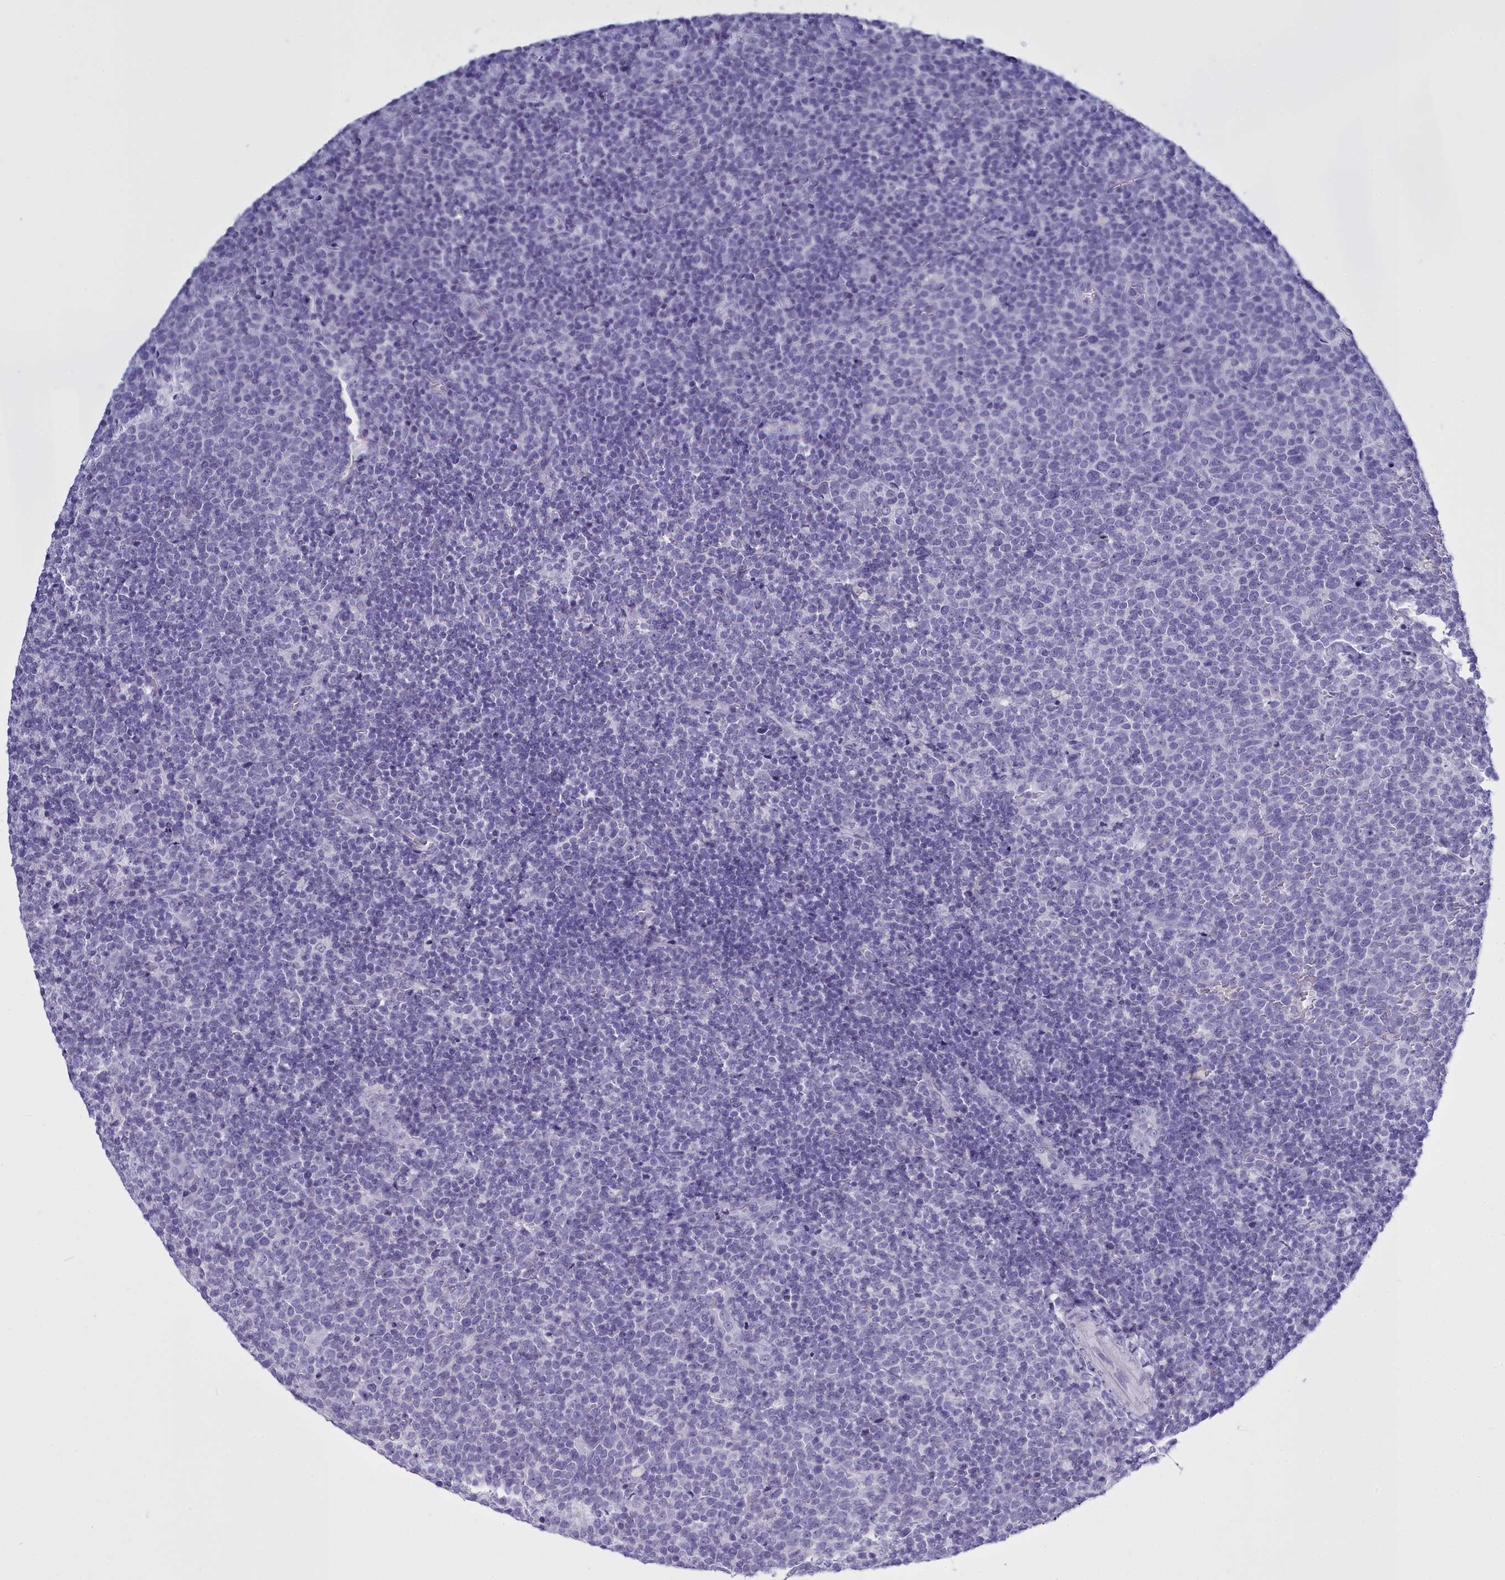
{"staining": {"intensity": "negative", "quantity": "none", "location": "none"}, "tissue": "lymphoma", "cell_type": "Tumor cells", "image_type": "cancer", "snomed": [{"axis": "morphology", "description": "Malignant lymphoma, non-Hodgkin's type, High grade"}, {"axis": "topography", "description": "Lymph node"}], "caption": "Lymphoma stained for a protein using IHC displays no positivity tumor cells.", "gene": "MAP6", "patient": {"sex": "male", "age": 61}}